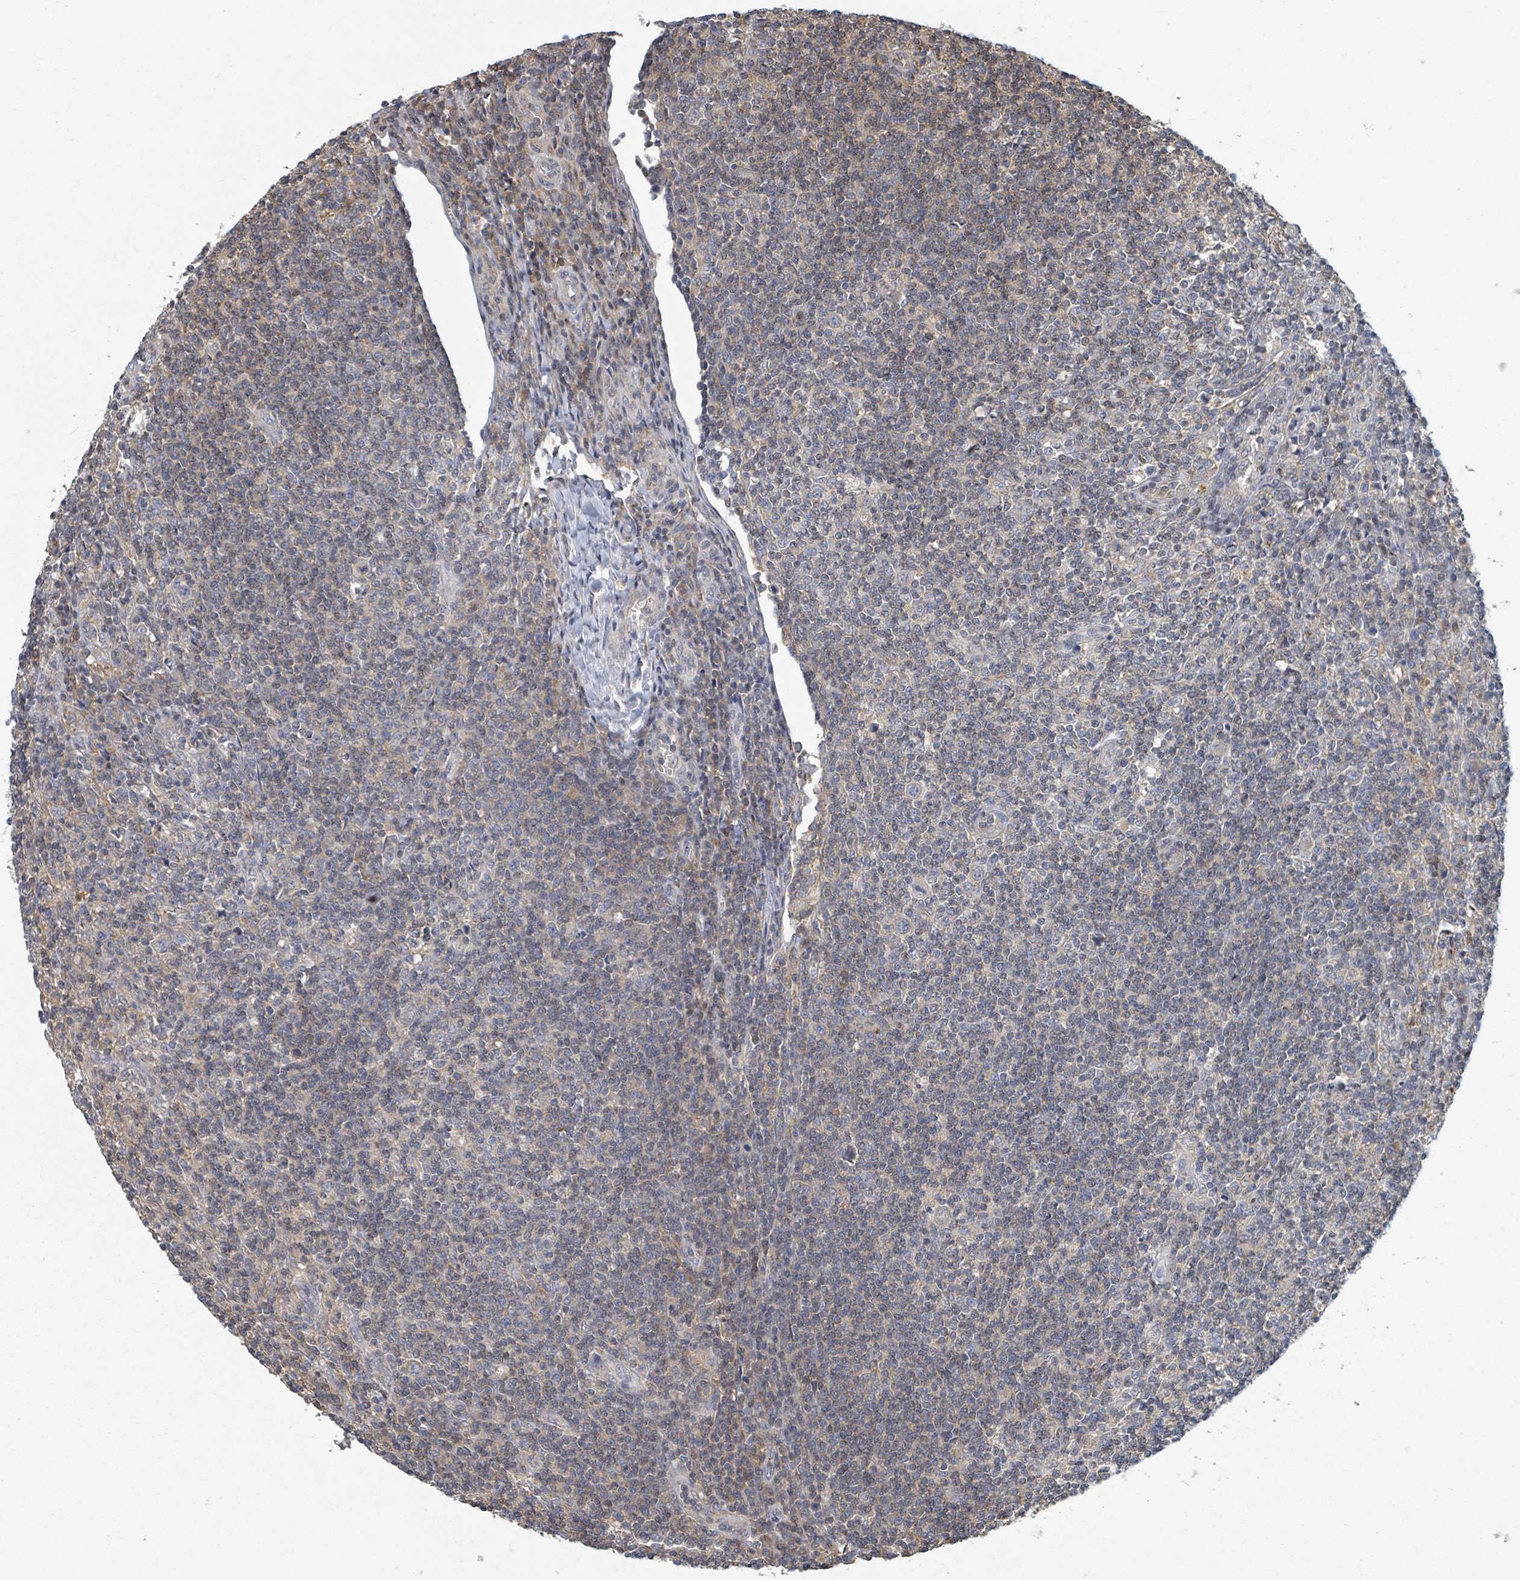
{"staining": {"intensity": "negative", "quantity": "none", "location": "none"}, "tissue": "lymphoma", "cell_type": "Tumor cells", "image_type": "cancer", "snomed": [{"axis": "morphology", "description": "Hodgkin's disease, NOS"}, {"axis": "topography", "description": "Lymph node"}], "caption": "Tumor cells are negative for protein expression in human Hodgkin's disease.", "gene": "GABBR1", "patient": {"sex": "male", "age": 83}}